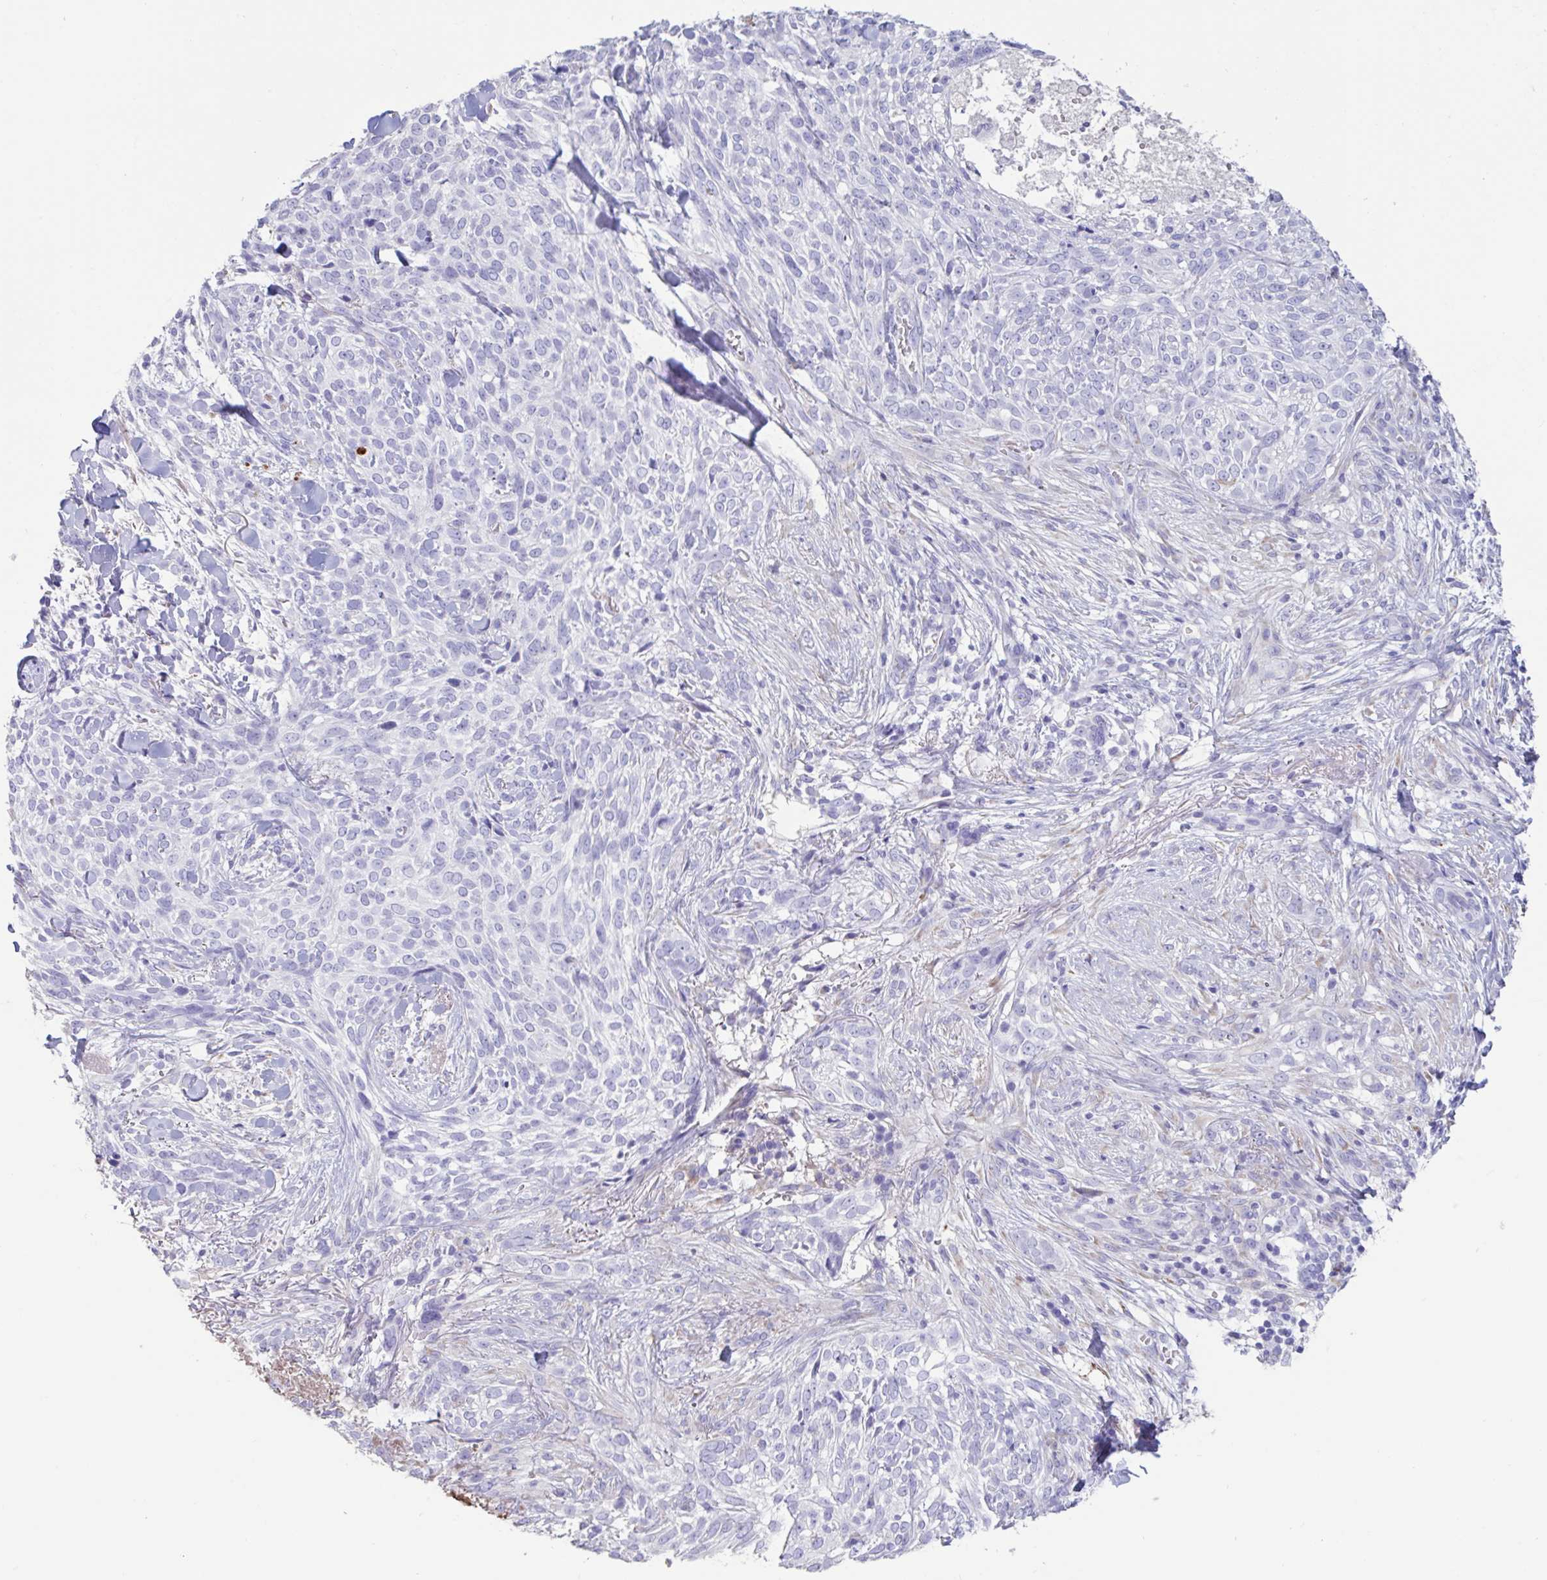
{"staining": {"intensity": "negative", "quantity": "none", "location": "none"}, "tissue": "skin cancer", "cell_type": "Tumor cells", "image_type": "cancer", "snomed": [{"axis": "morphology", "description": "Basal cell carcinoma"}, {"axis": "topography", "description": "Skin"}, {"axis": "topography", "description": "Skin of face"}], "caption": "Tumor cells show no significant protein expression in skin cancer (basal cell carcinoma).", "gene": "TNNC1", "patient": {"sex": "female", "age": 90}}